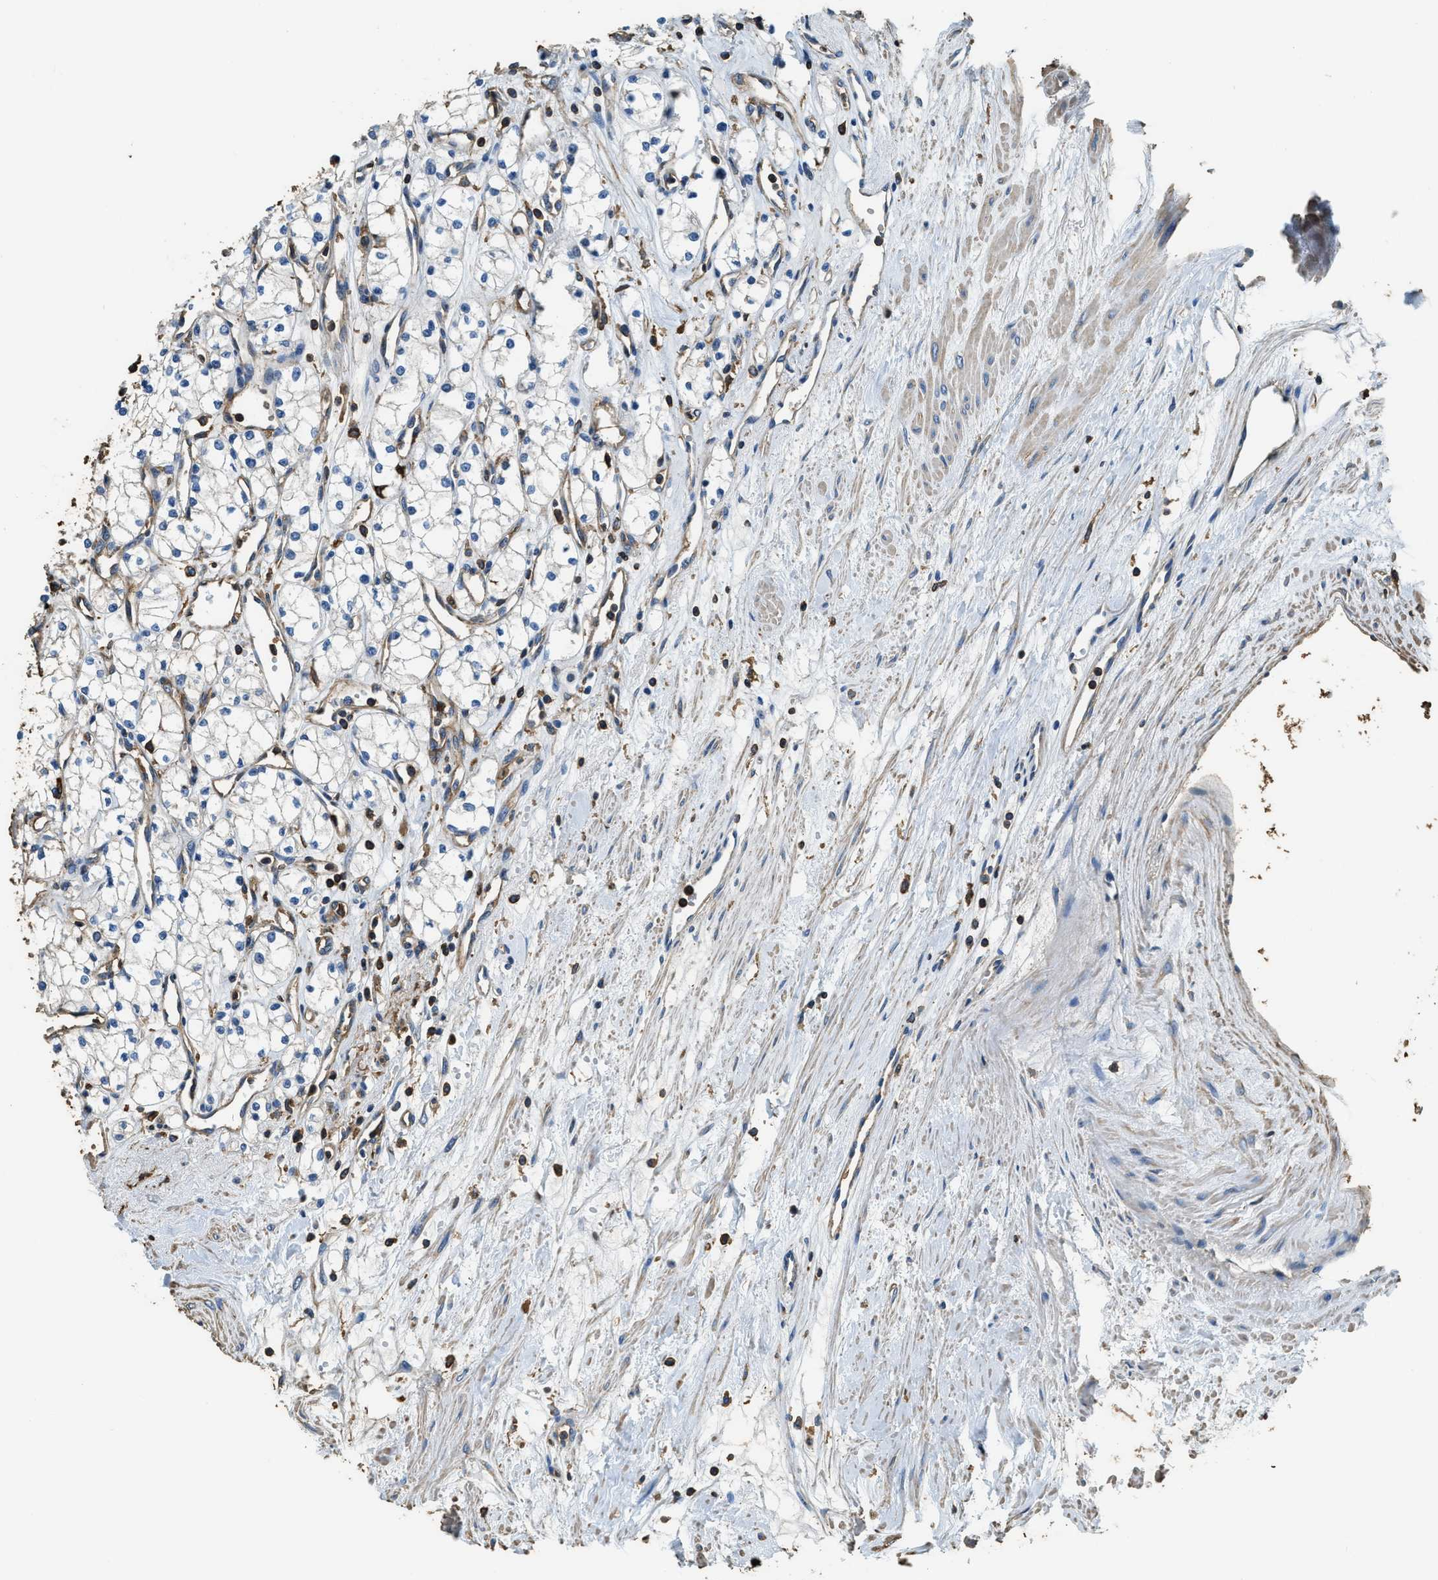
{"staining": {"intensity": "weak", "quantity": "25%-75%", "location": "cytoplasmic/membranous"}, "tissue": "renal cancer", "cell_type": "Tumor cells", "image_type": "cancer", "snomed": [{"axis": "morphology", "description": "Adenocarcinoma, NOS"}, {"axis": "topography", "description": "Kidney"}], "caption": "Protein expression analysis of renal adenocarcinoma displays weak cytoplasmic/membranous positivity in approximately 25%-75% of tumor cells.", "gene": "ACCS", "patient": {"sex": "male", "age": 59}}